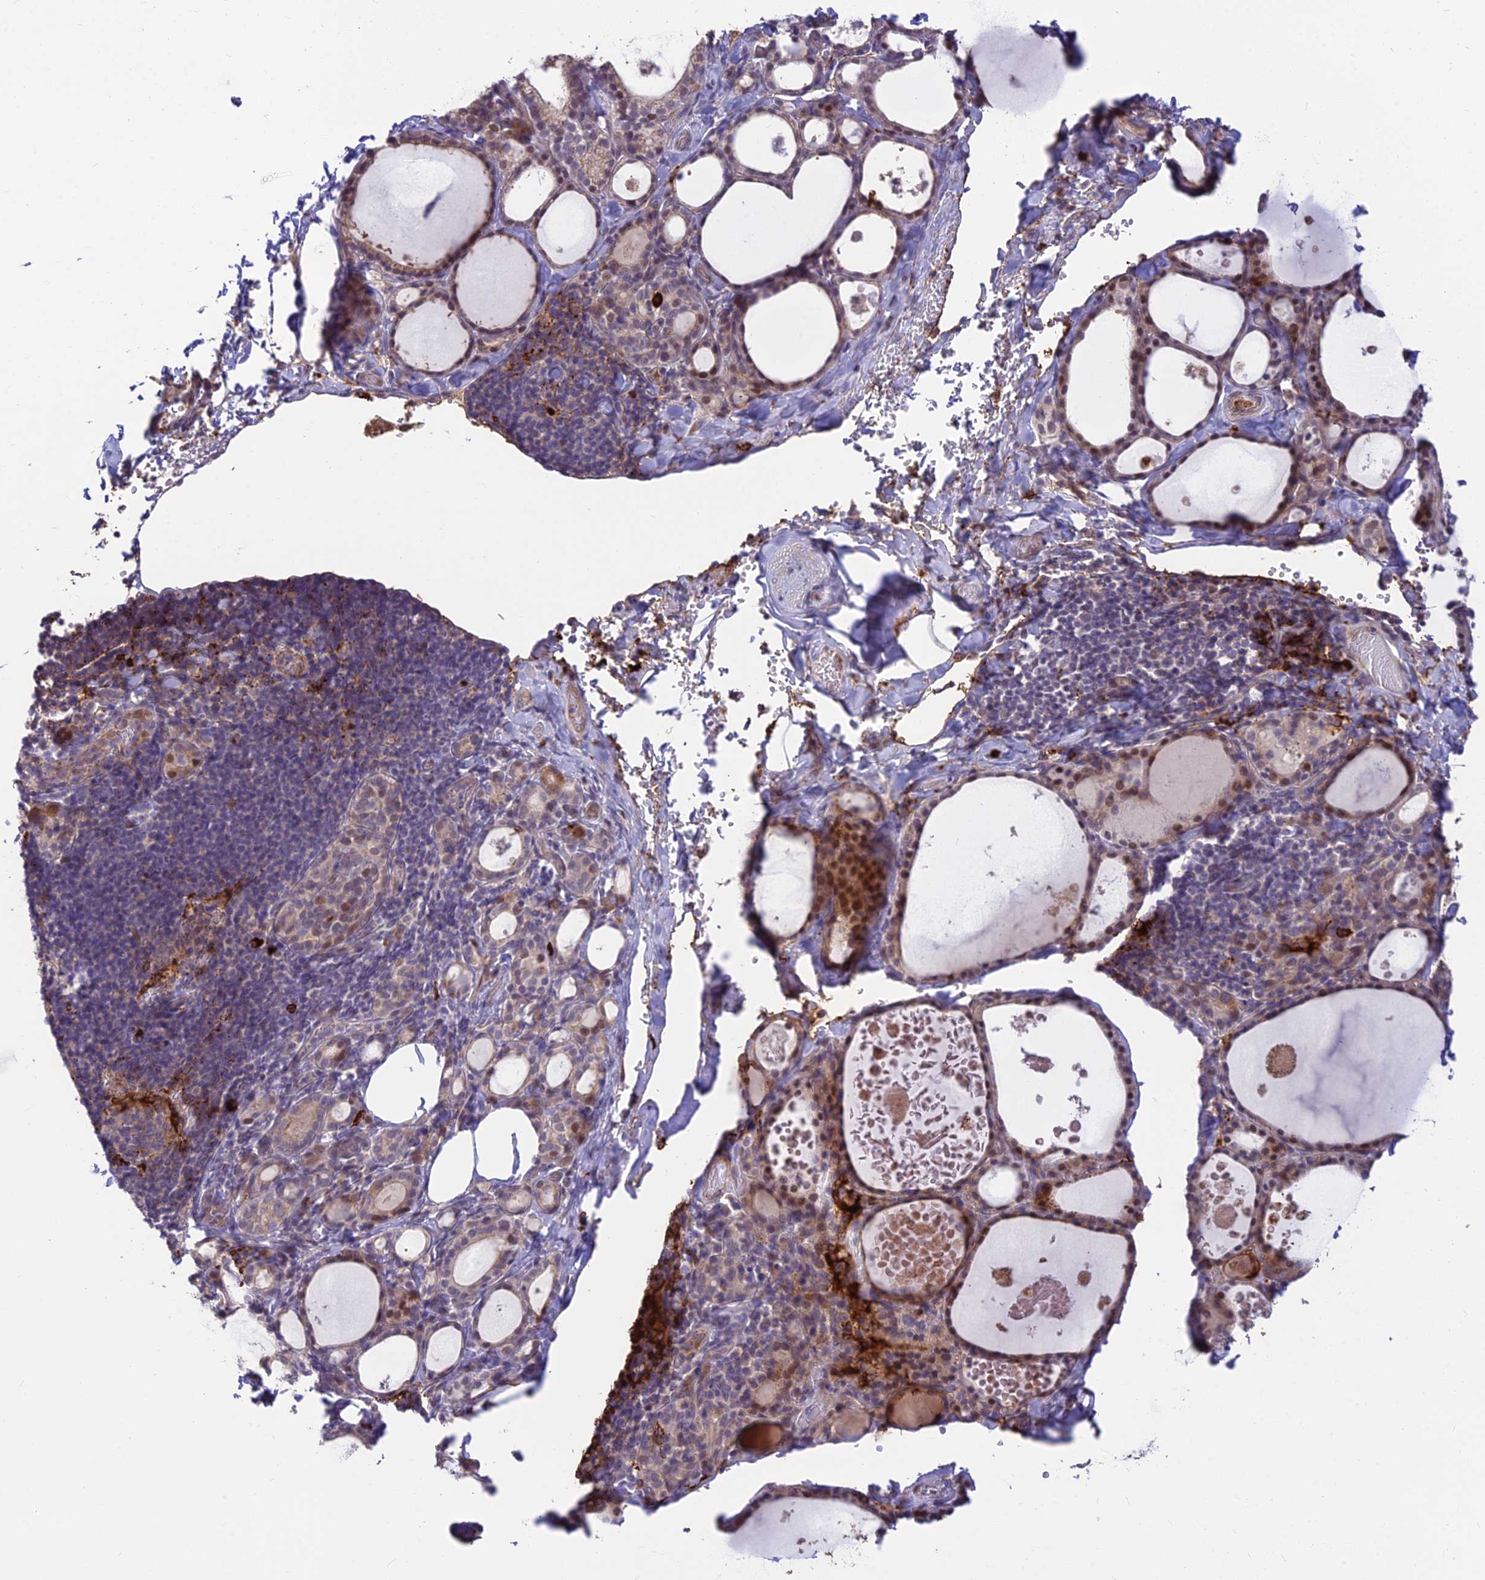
{"staining": {"intensity": "weak", "quantity": ">75%", "location": "cytoplasmic/membranous"}, "tissue": "thyroid gland", "cell_type": "Glandular cells", "image_type": "normal", "snomed": [{"axis": "morphology", "description": "Normal tissue, NOS"}, {"axis": "topography", "description": "Thyroid gland"}], "caption": "Immunohistochemical staining of benign thyroid gland reveals >75% levels of weak cytoplasmic/membranous protein positivity in approximately >75% of glandular cells.", "gene": "ASPDH", "patient": {"sex": "male", "age": 56}}